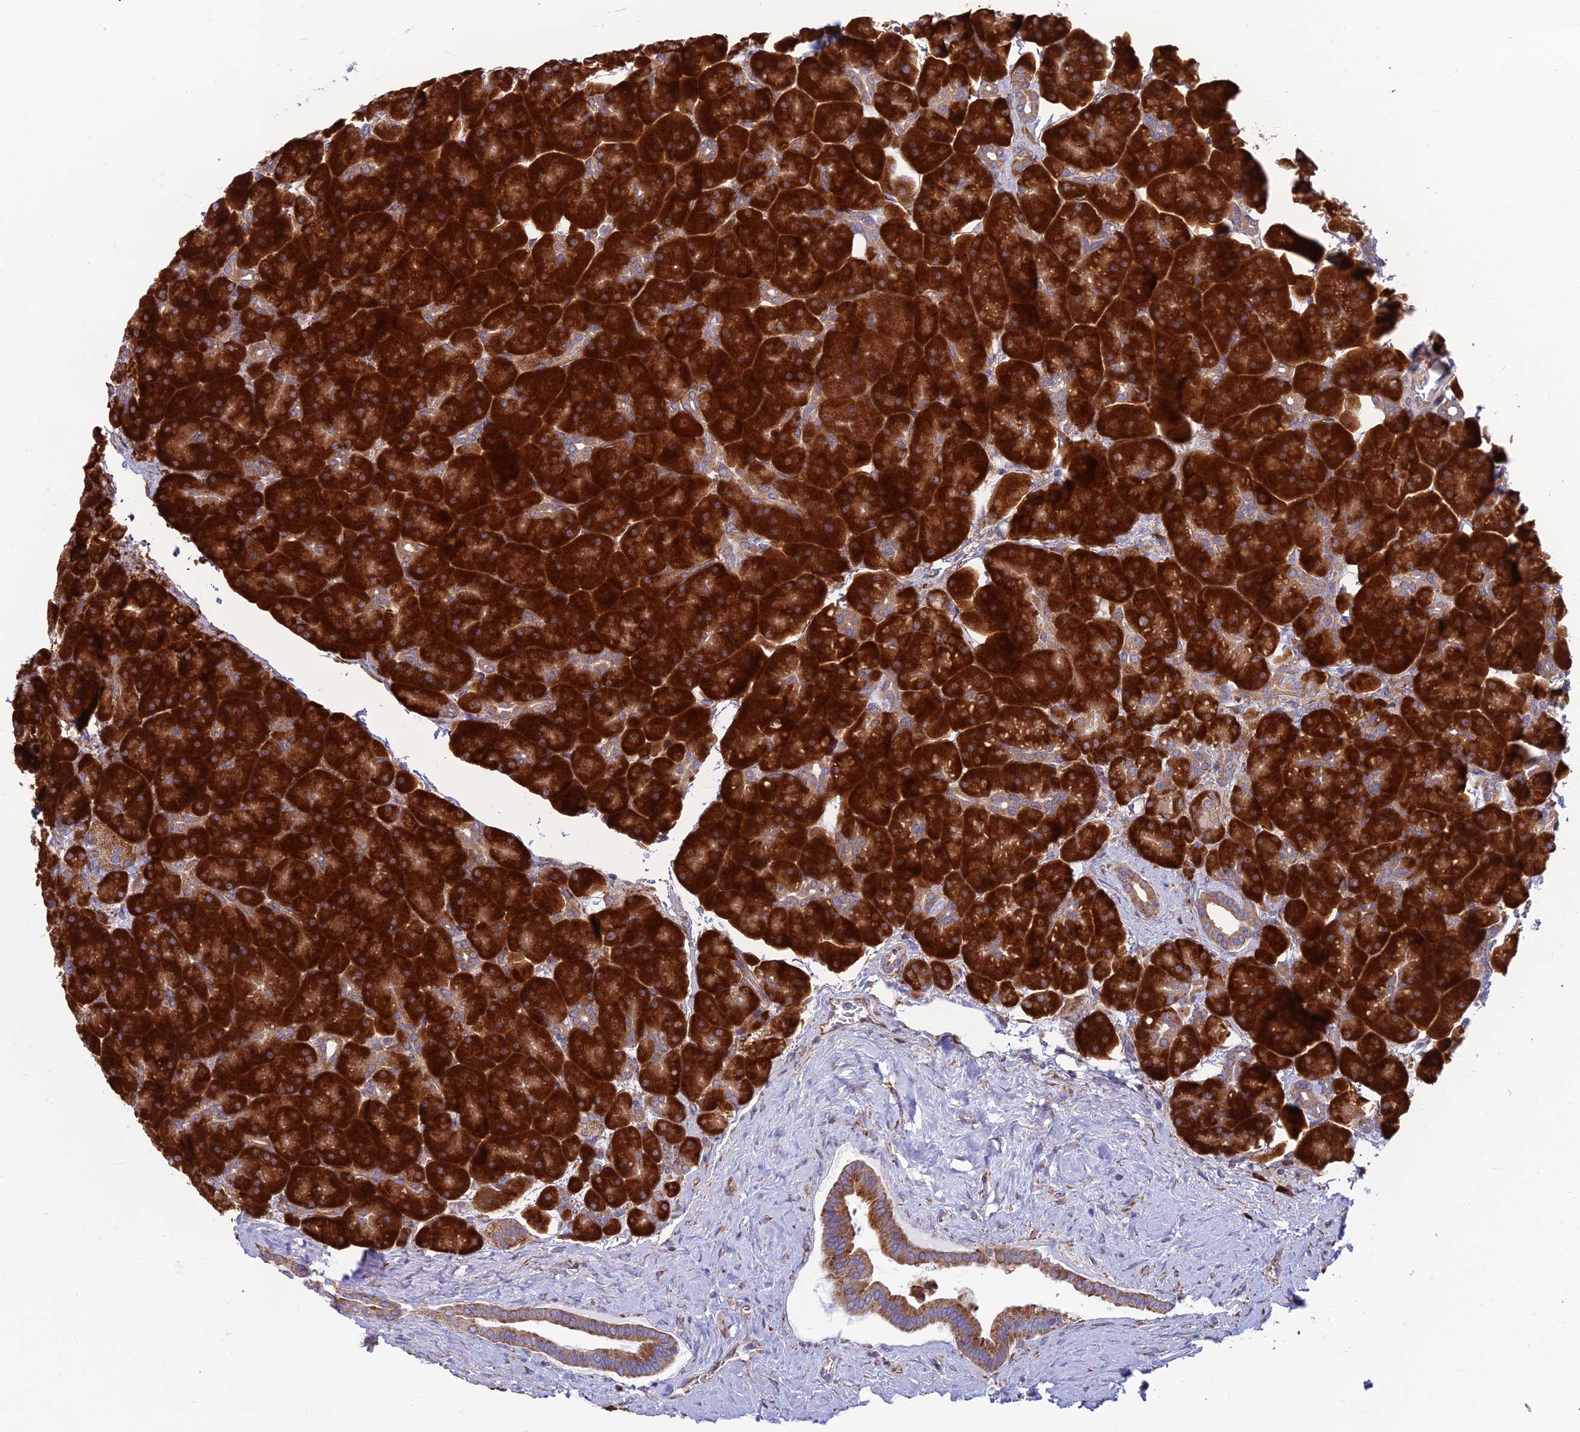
{"staining": {"intensity": "strong", "quantity": ">75%", "location": "cytoplasmic/membranous"}, "tissue": "pancreas", "cell_type": "Exocrine glandular cells", "image_type": "normal", "snomed": [{"axis": "morphology", "description": "Normal tissue, NOS"}, {"axis": "topography", "description": "Pancreas"}], "caption": "A brown stain highlights strong cytoplasmic/membranous positivity of a protein in exocrine glandular cells of benign pancreas.", "gene": "RPL17", "patient": {"sex": "male", "age": 66}}